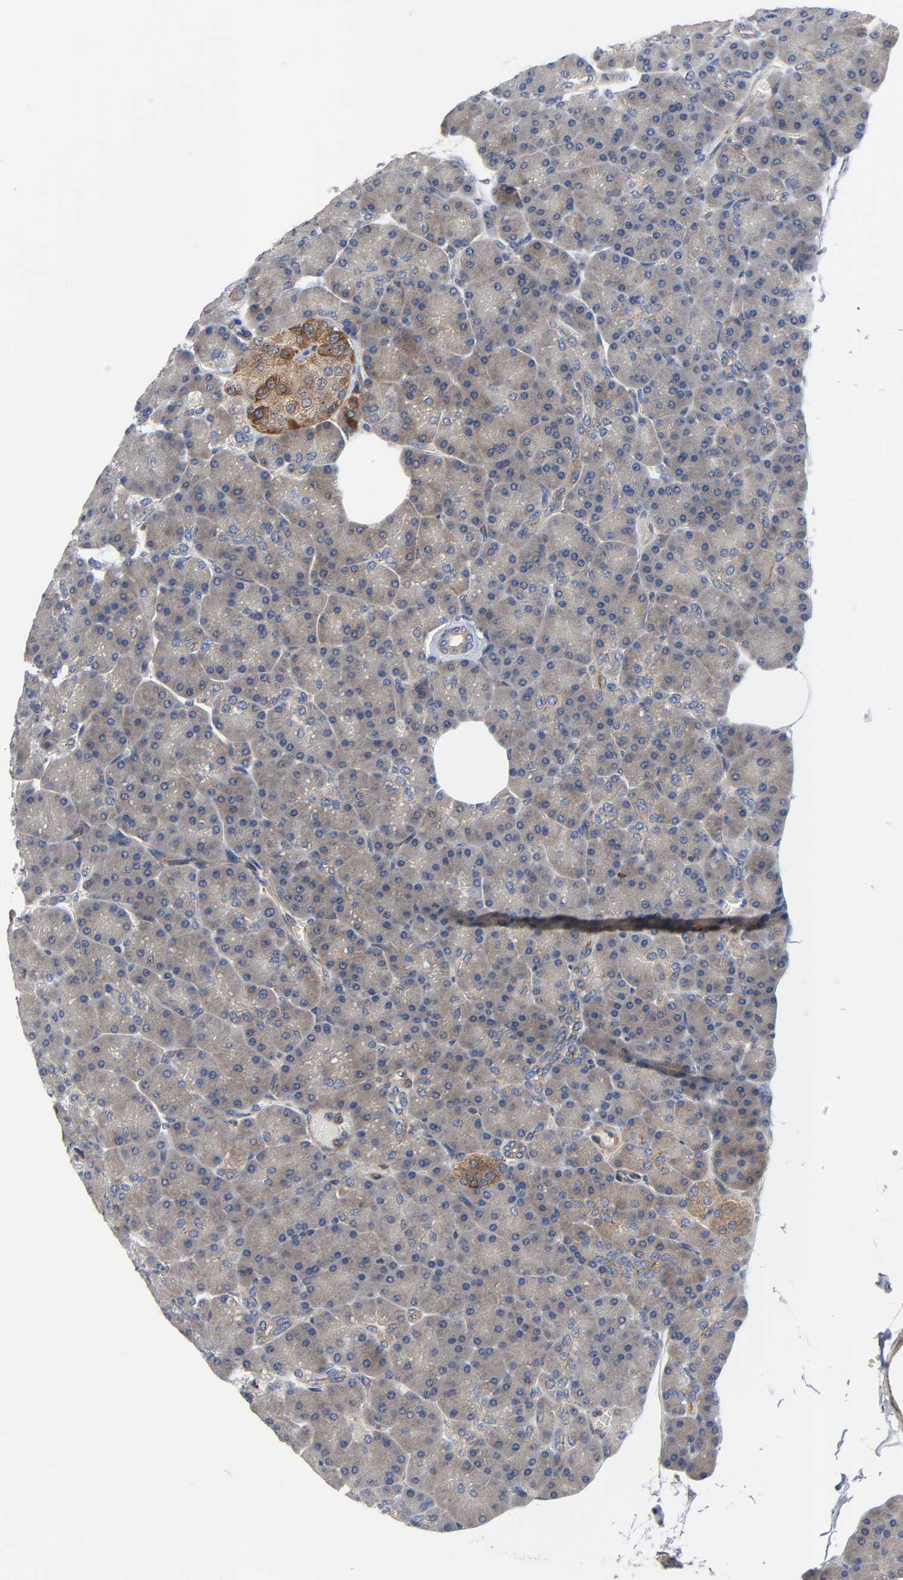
{"staining": {"intensity": "moderate", "quantity": "25%-75%", "location": "cytoplasmic/membranous"}, "tissue": "pancreas", "cell_type": "Exocrine glandular cells", "image_type": "normal", "snomed": [{"axis": "morphology", "description": "Normal tissue, NOS"}, {"axis": "topography", "description": "Pancreas"}], "caption": "High-magnification brightfield microscopy of normal pancreas stained with DAB (brown) and counterstained with hematoxylin (blue). exocrine glandular cells exhibit moderate cytoplasmic/membranous staining is identified in approximately25%-75% of cells. The staining was performed using DAB, with brown indicating positive protein expression. Nuclei are stained blue with hematoxylin.", "gene": "ARHGAP1", "patient": {"sex": "female", "age": 43}}